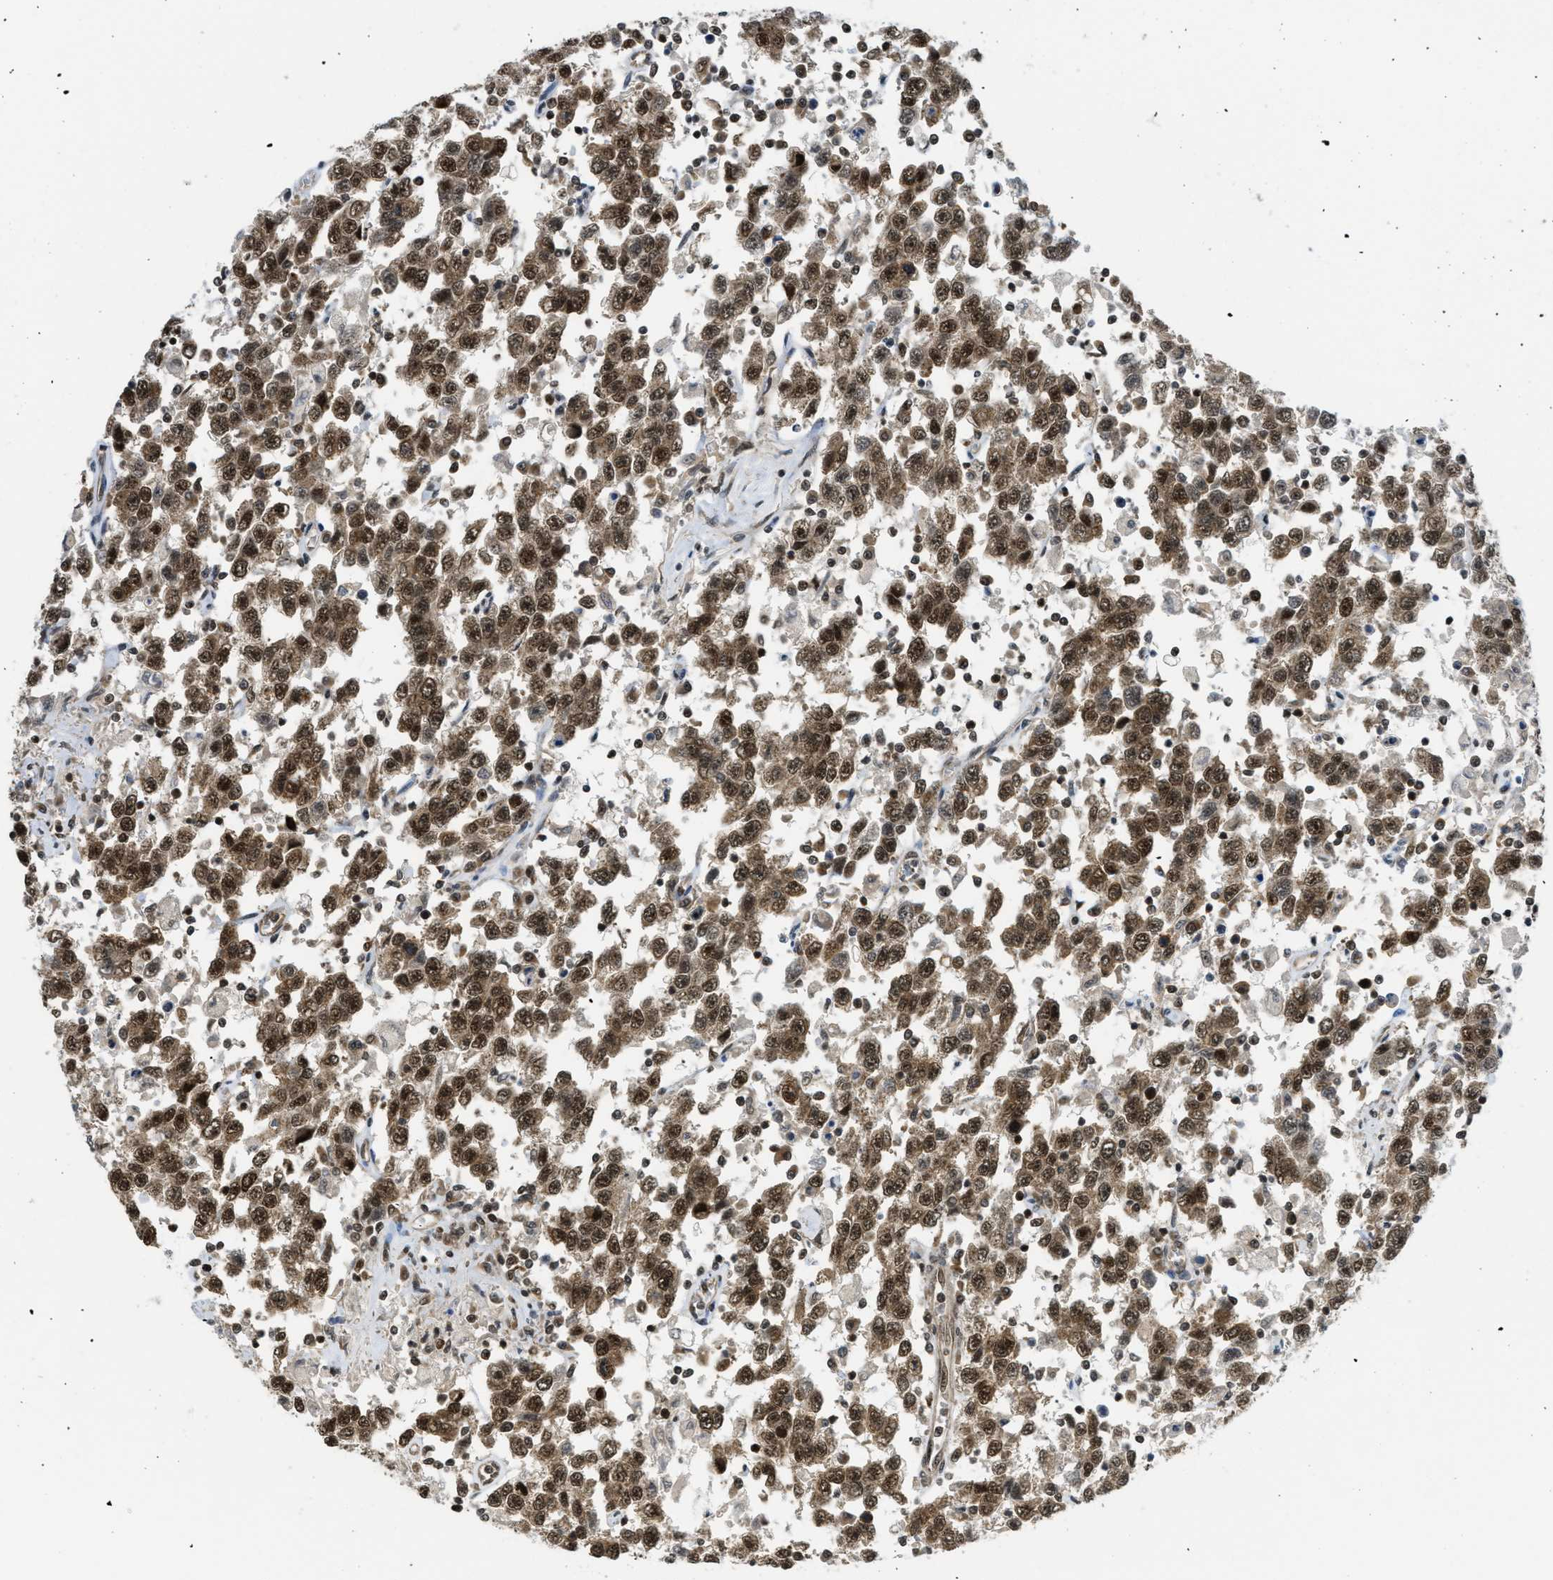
{"staining": {"intensity": "moderate", "quantity": ">75%", "location": "cytoplasmic/membranous,nuclear"}, "tissue": "testis cancer", "cell_type": "Tumor cells", "image_type": "cancer", "snomed": [{"axis": "morphology", "description": "Seminoma, NOS"}, {"axis": "topography", "description": "Testis"}], "caption": "IHC histopathology image of testis cancer (seminoma) stained for a protein (brown), which displays medium levels of moderate cytoplasmic/membranous and nuclear positivity in about >75% of tumor cells.", "gene": "TACC1", "patient": {"sex": "male", "age": 41}}